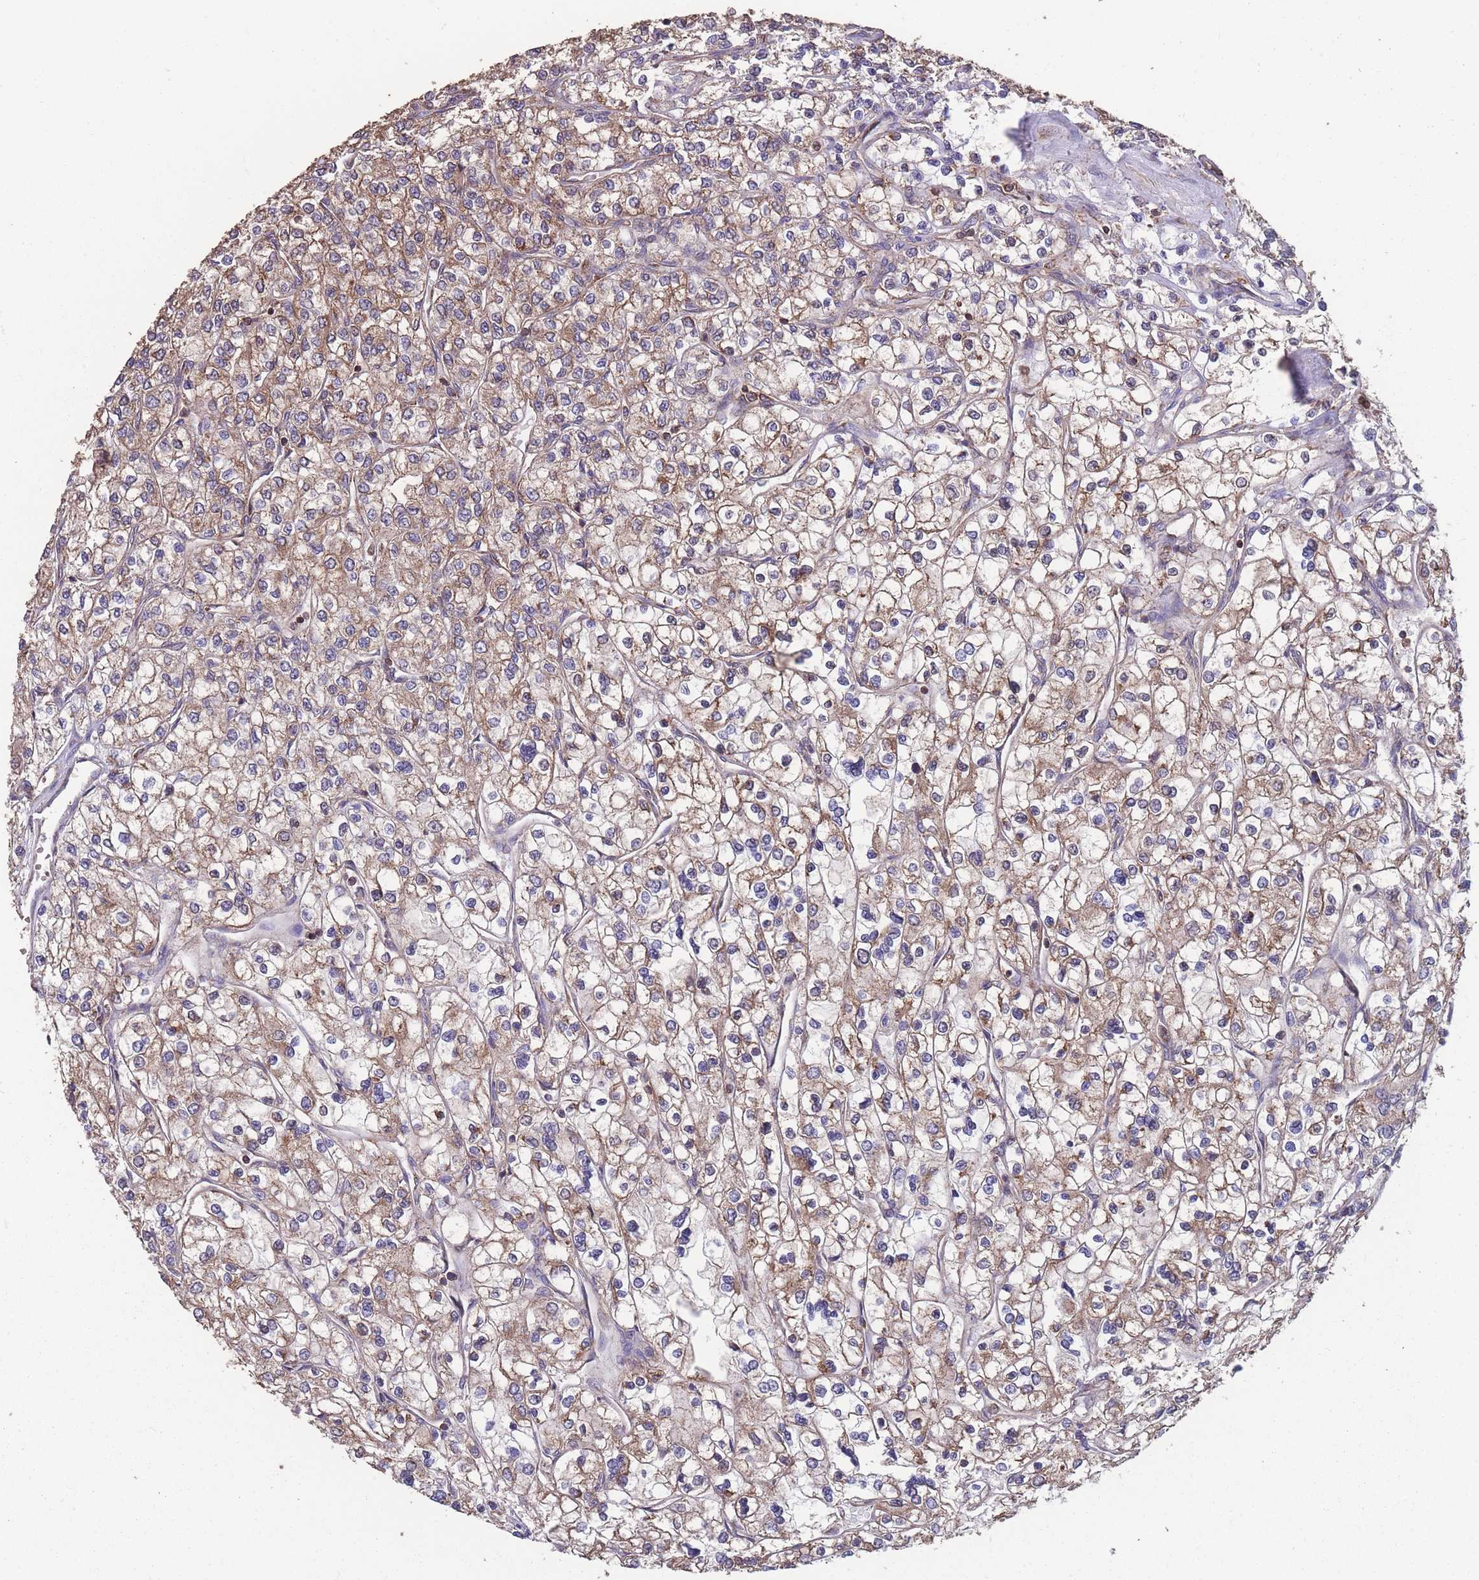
{"staining": {"intensity": "moderate", "quantity": "25%-75%", "location": "cytoplasmic/membranous"}, "tissue": "renal cancer", "cell_type": "Tumor cells", "image_type": "cancer", "snomed": [{"axis": "morphology", "description": "Adenocarcinoma, NOS"}, {"axis": "topography", "description": "Kidney"}], "caption": "There is medium levels of moderate cytoplasmic/membranous staining in tumor cells of renal adenocarcinoma, as demonstrated by immunohistochemical staining (brown color).", "gene": "NUDT21", "patient": {"sex": "male", "age": 80}}